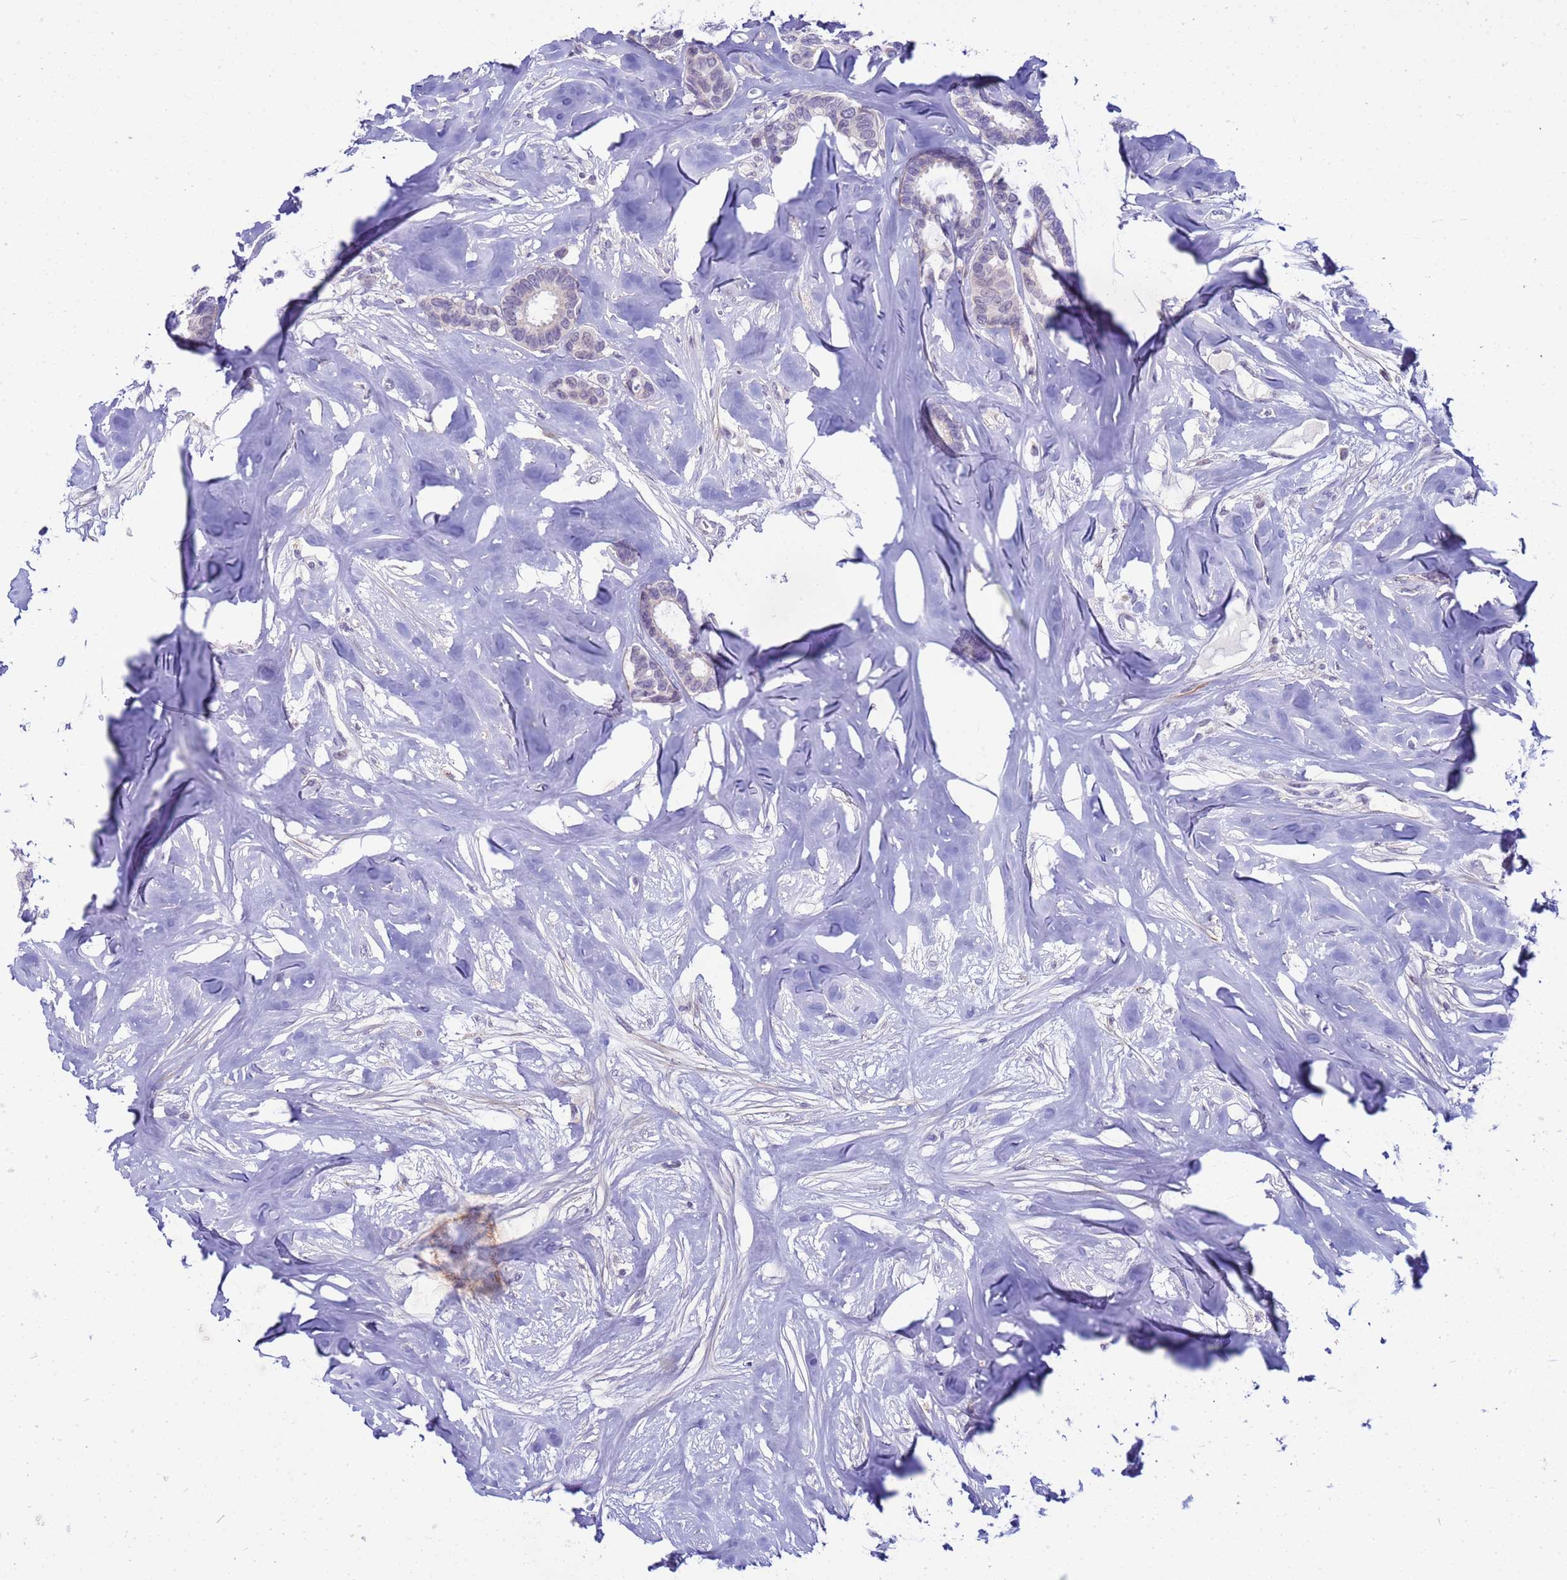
{"staining": {"intensity": "negative", "quantity": "none", "location": "none"}, "tissue": "breast cancer", "cell_type": "Tumor cells", "image_type": "cancer", "snomed": [{"axis": "morphology", "description": "Duct carcinoma"}, {"axis": "topography", "description": "Breast"}], "caption": "Tumor cells show no significant protein positivity in breast cancer (invasive ductal carcinoma).", "gene": "LRATD1", "patient": {"sex": "female", "age": 87}}